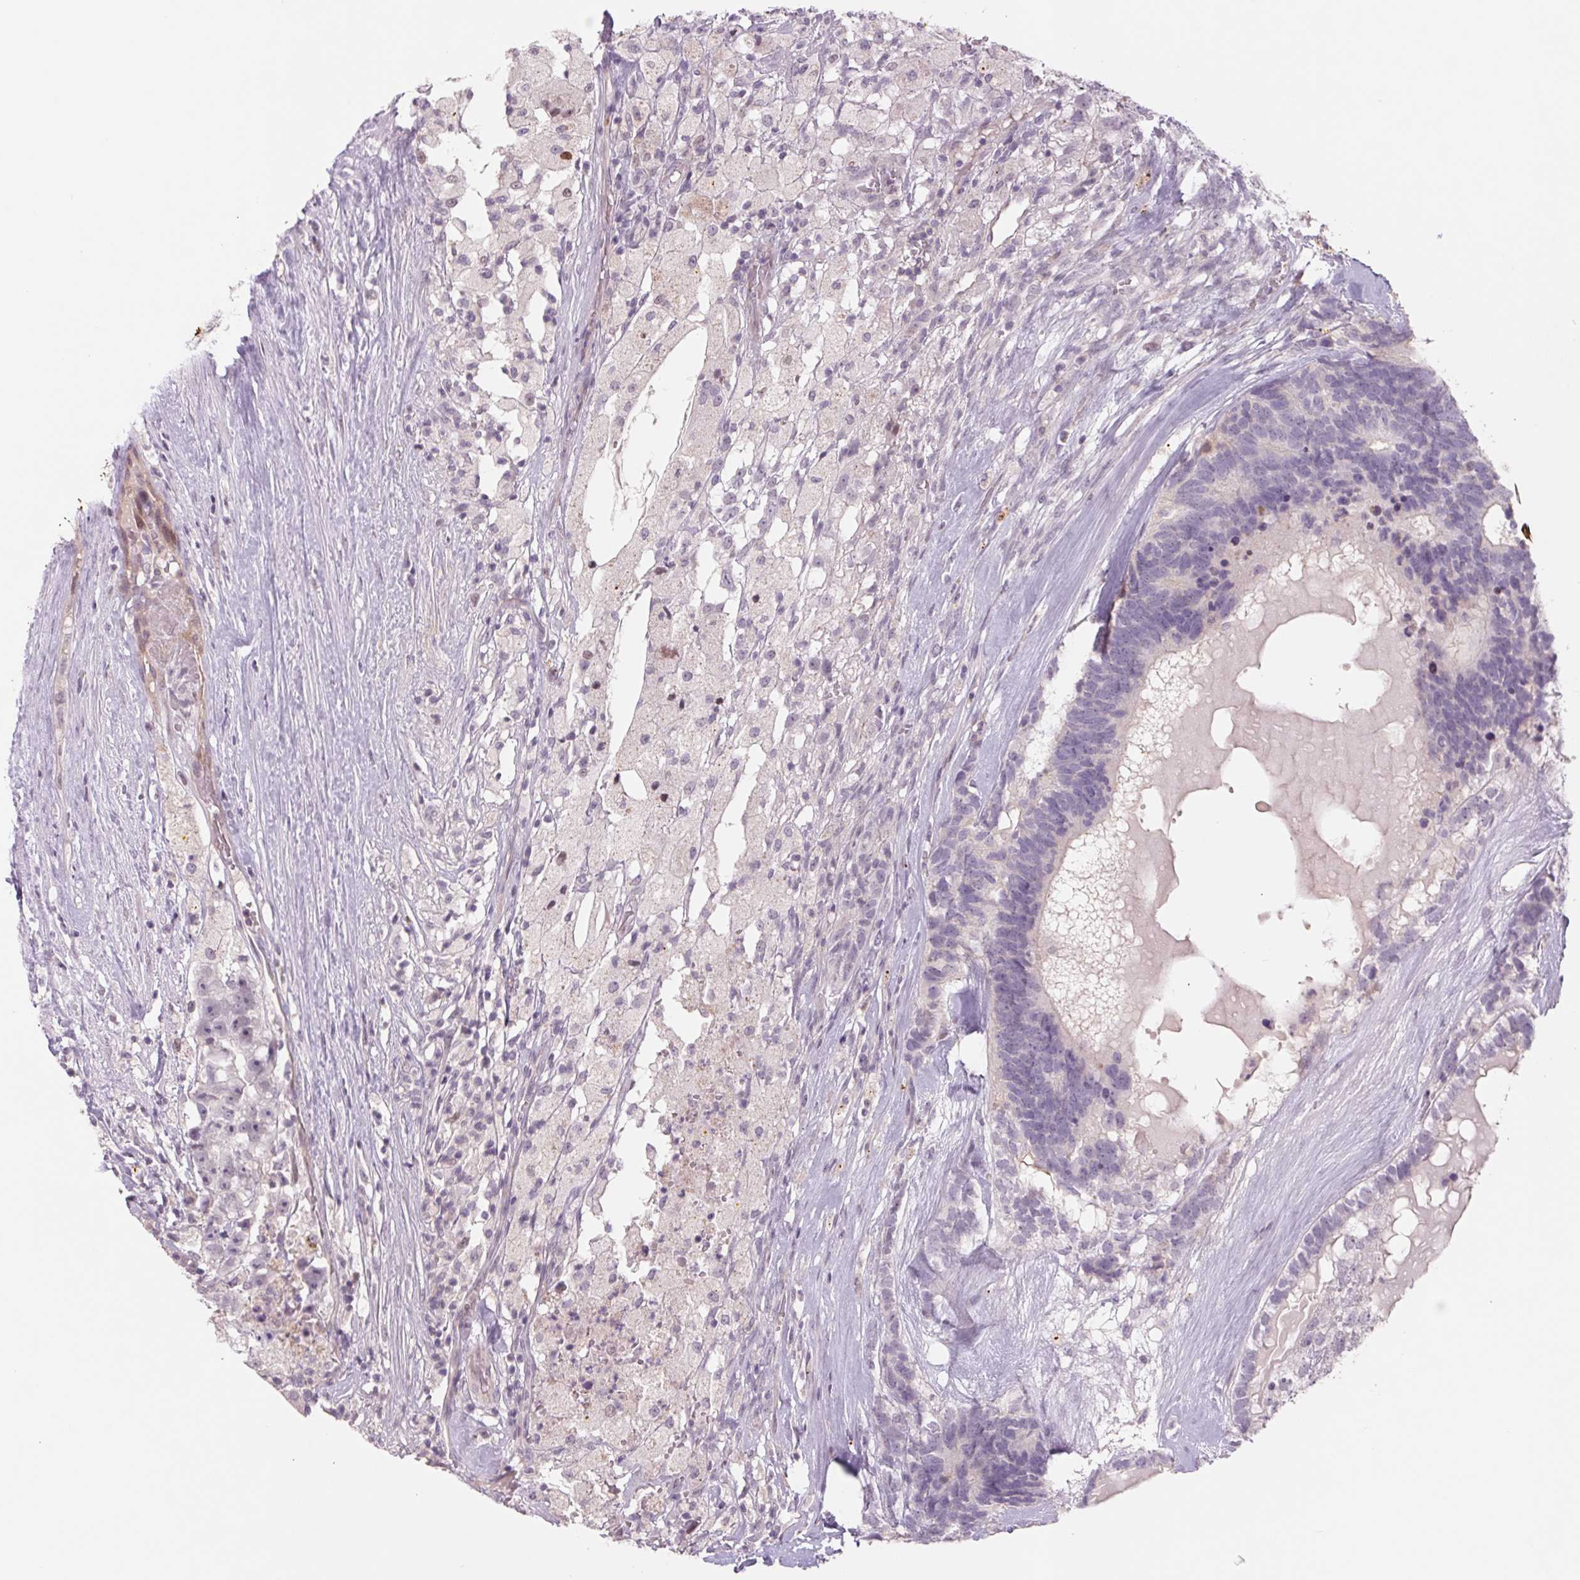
{"staining": {"intensity": "negative", "quantity": "none", "location": "none"}, "tissue": "testis cancer", "cell_type": "Tumor cells", "image_type": "cancer", "snomed": [{"axis": "morphology", "description": "Seminoma, NOS"}, {"axis": "morphology", "description": "Carcinoma, Embryonal, NOS"}, {"axis": "topography", "description": "Testis"}], "caption": "DAB immunohistochemical staining of testis cancer (embryonal carcinoma) exhibits no significant expression in tumor cells.", "gene": "KRT1", "patient": {"sex": "male", "age": 41}}